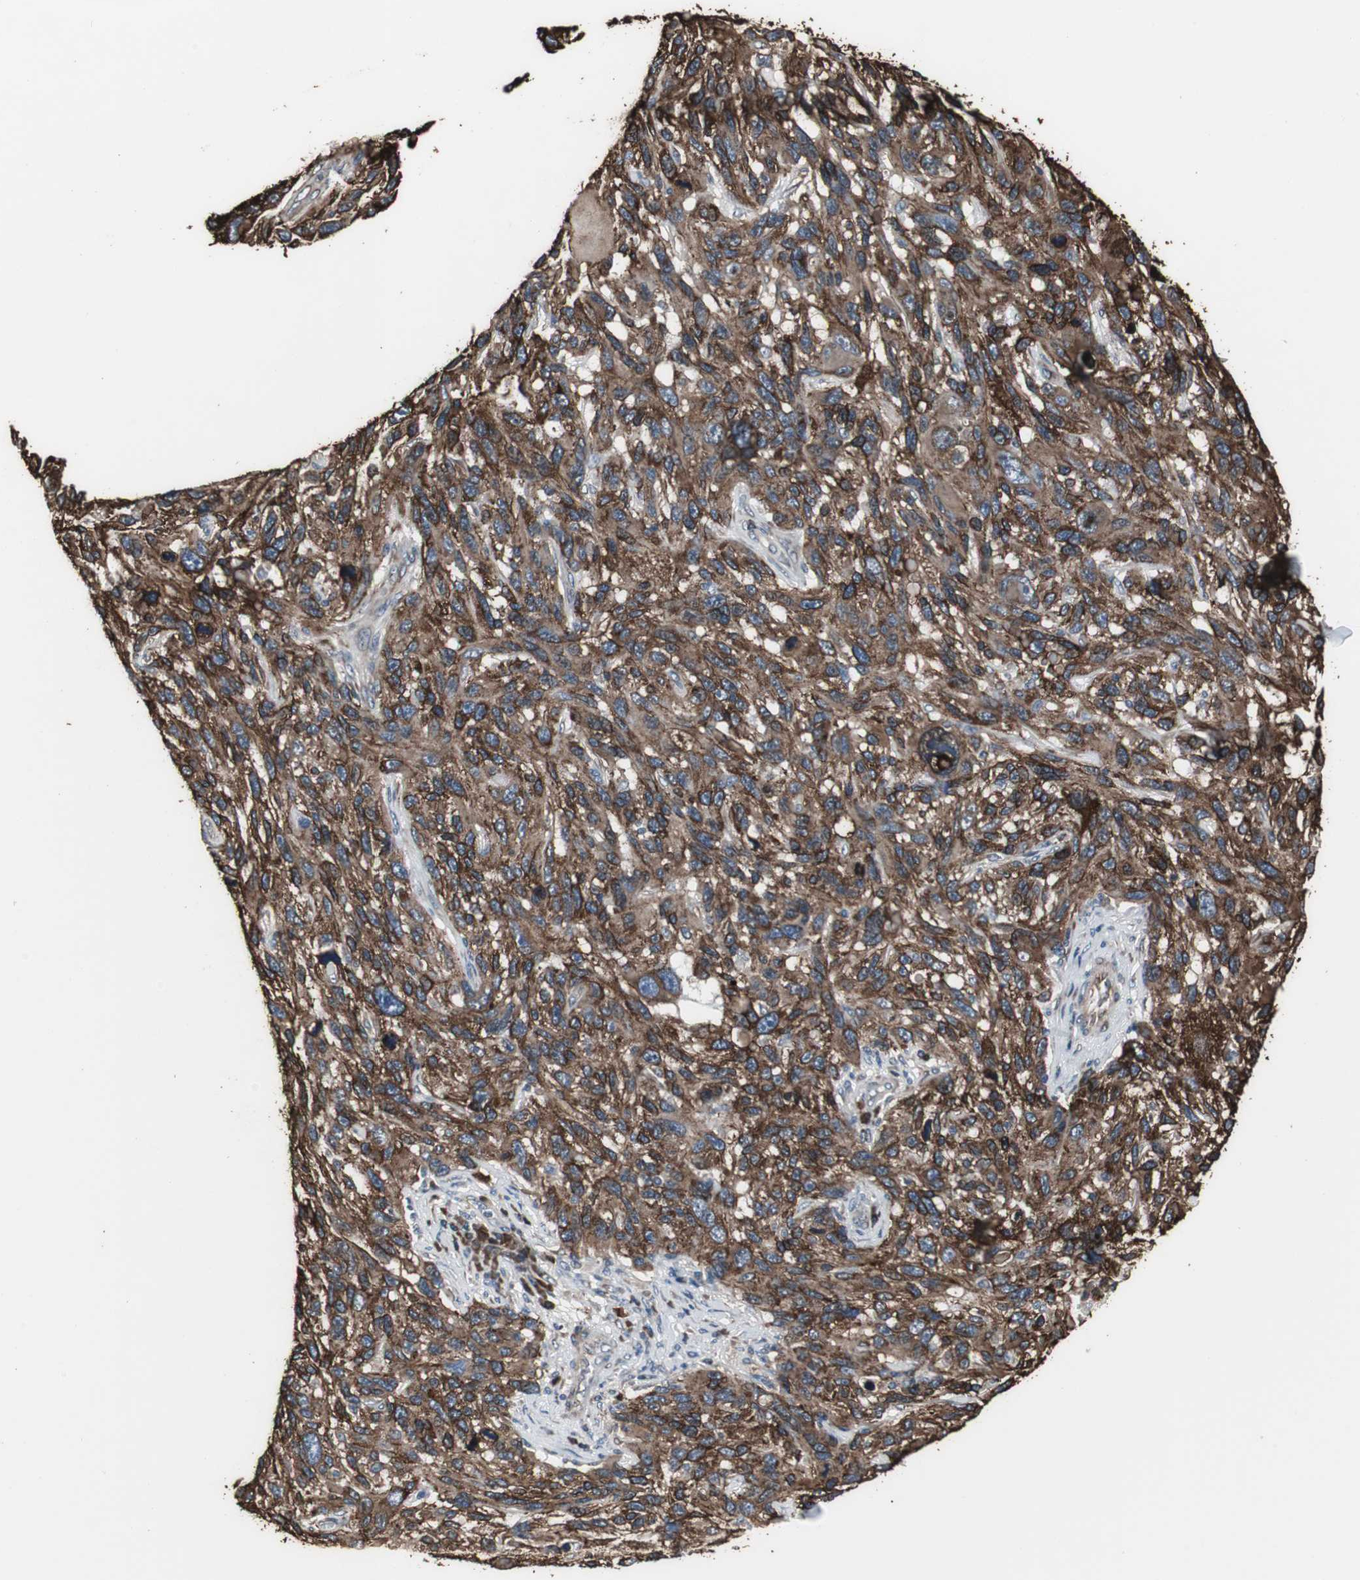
{"staining": {"intensity": "strong", "quantity": ">75%", "location": "cytoplasmic/membranous"}, "tissue": "melanoma", "cell_type": "Tumor cells", "image_type": "cancer", "snomed": [{"axis": "morphology", "description": "Malignant melanoma, NOS"}, {"axis": "topography", "description": "Skin"}], "caption": "IHC (DAB (3,3'-diaminobenzidine)) staining of human malignant melanoma demonstrates strong cytoplasmic/membranous protein staining in about >75% of tumor cells. The staining was performed using DAB to visualize the protein expression in brown, while the nuclei were stained in blue with hematoxylin (Magnification: 20x).", "gene": "CALU", "patient": {"sex": "male", "age": 53}}